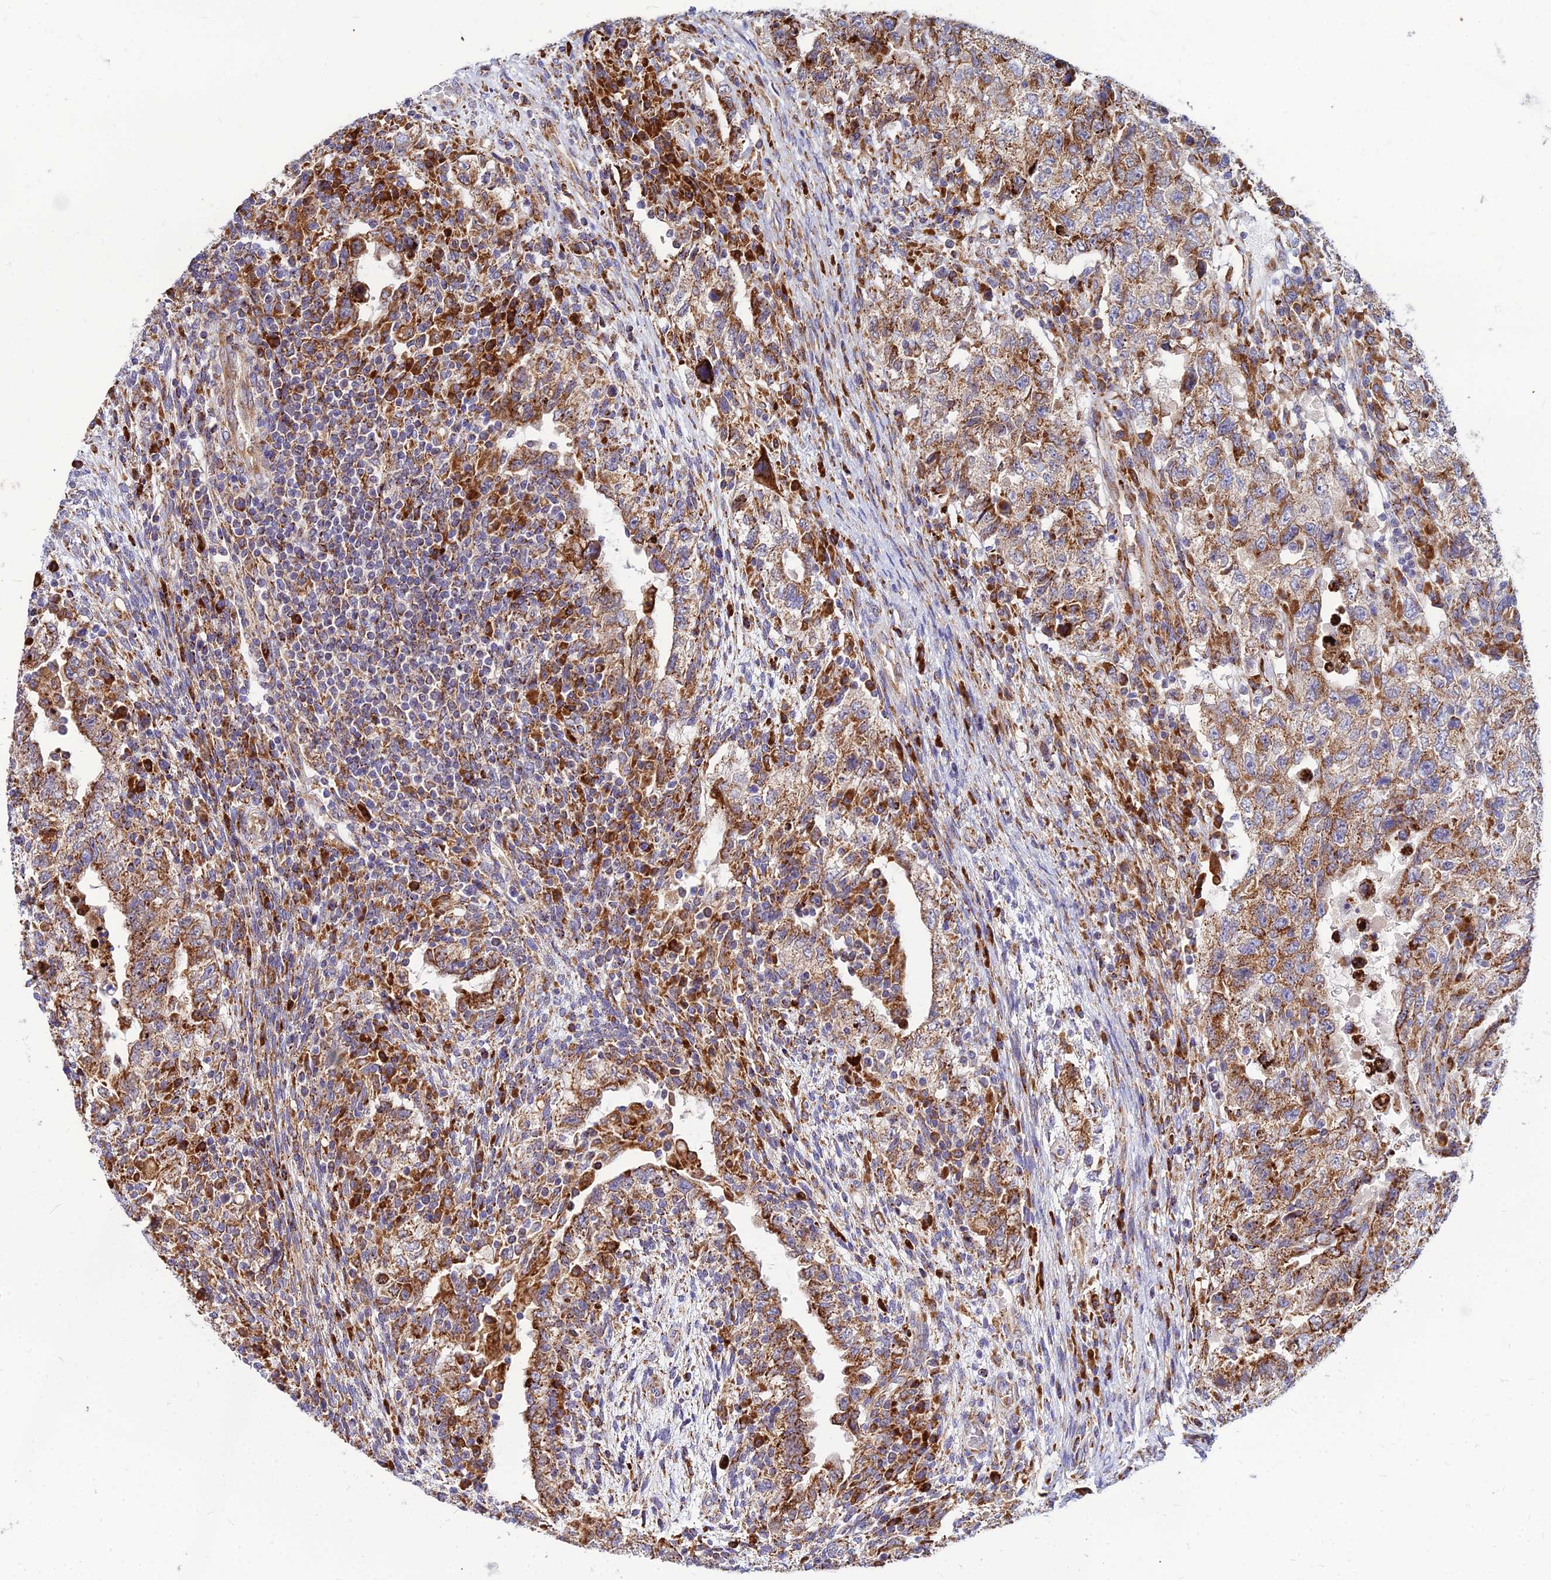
{"staining": {"intensity": "moderate", "quantity": ">75%", "location": "cytoplasmic/membranous"}, "tissue": "testis cancer", "cell_type": "Tumor cells", "image_type": "cancer", "snomed": [{"axis": "morphology", "description": "Carcinoma, Embryonal, NOS"}, {"axis": "topography", "description": "Testis"}], "caption": "This is an image of immunohistochemistry (IHC) staining of embryonal carcinoma (testis), which shows moderate staining in the cytoplasmic/membranous of tumor cells.", "gene": "CCT6B", "patient": {"sex": "male", "age": 26}}